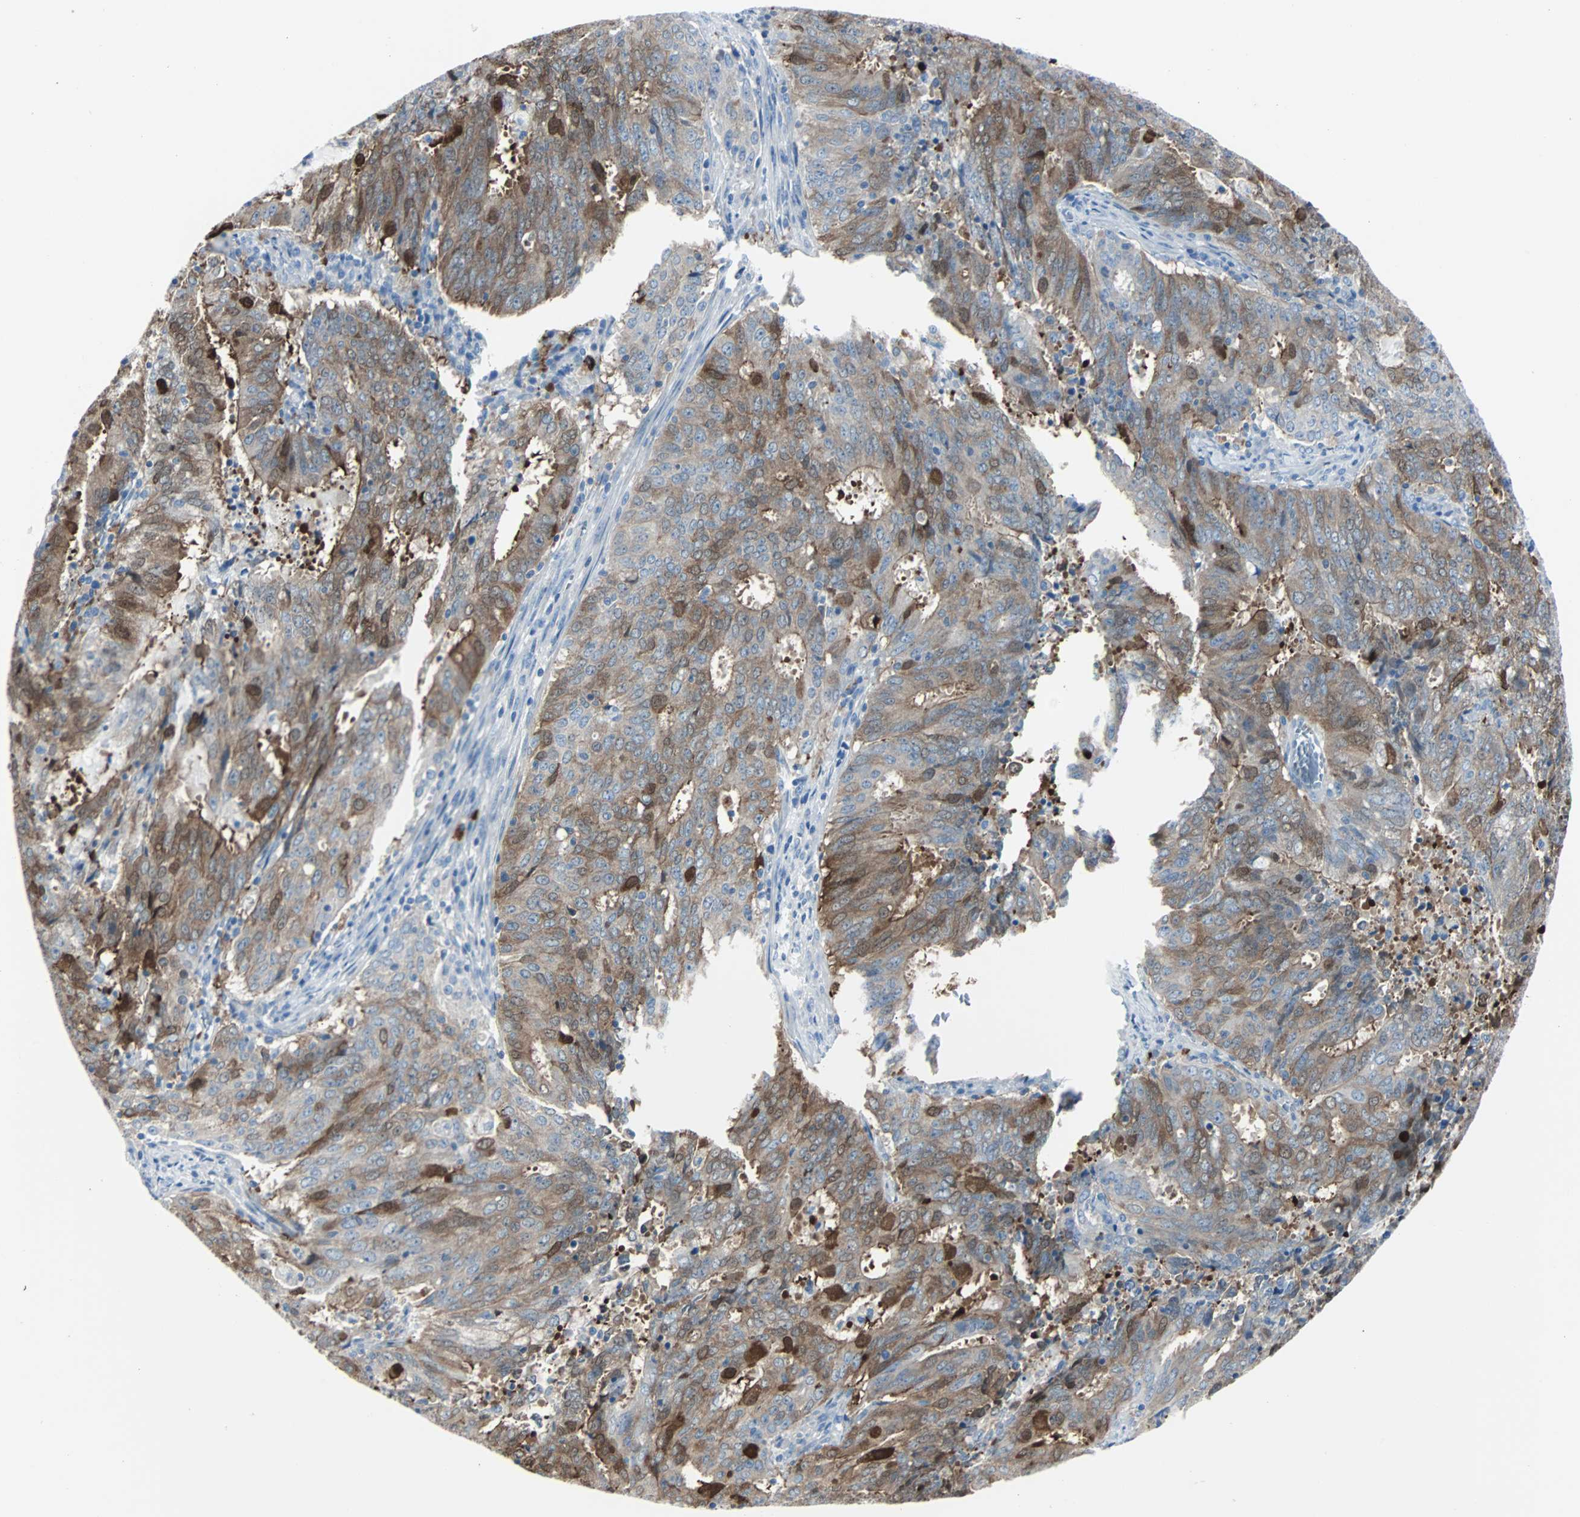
{"staining": {"intensity": "moderate", "quantity": ">75%", "location": "cytoplasmic/membranous"}, "tissue": "cervical cancer", "cell_type": "Tumor cells", "image_type": "cancer", "snomed": [{"axis": "morphology", "description": "Adenocarcinoma, NOS"}, {"axis": "topography", "description": "Cervix"}], "caption": "DAB immunohistochemical staining of adenocarcinoma (cervical) exhibits moderate cytoplasmic/membranous protein staining in approximately >75% of tumor cells.", "gene": "RASA1", "patient": {"sex": "female", "age": 44}}